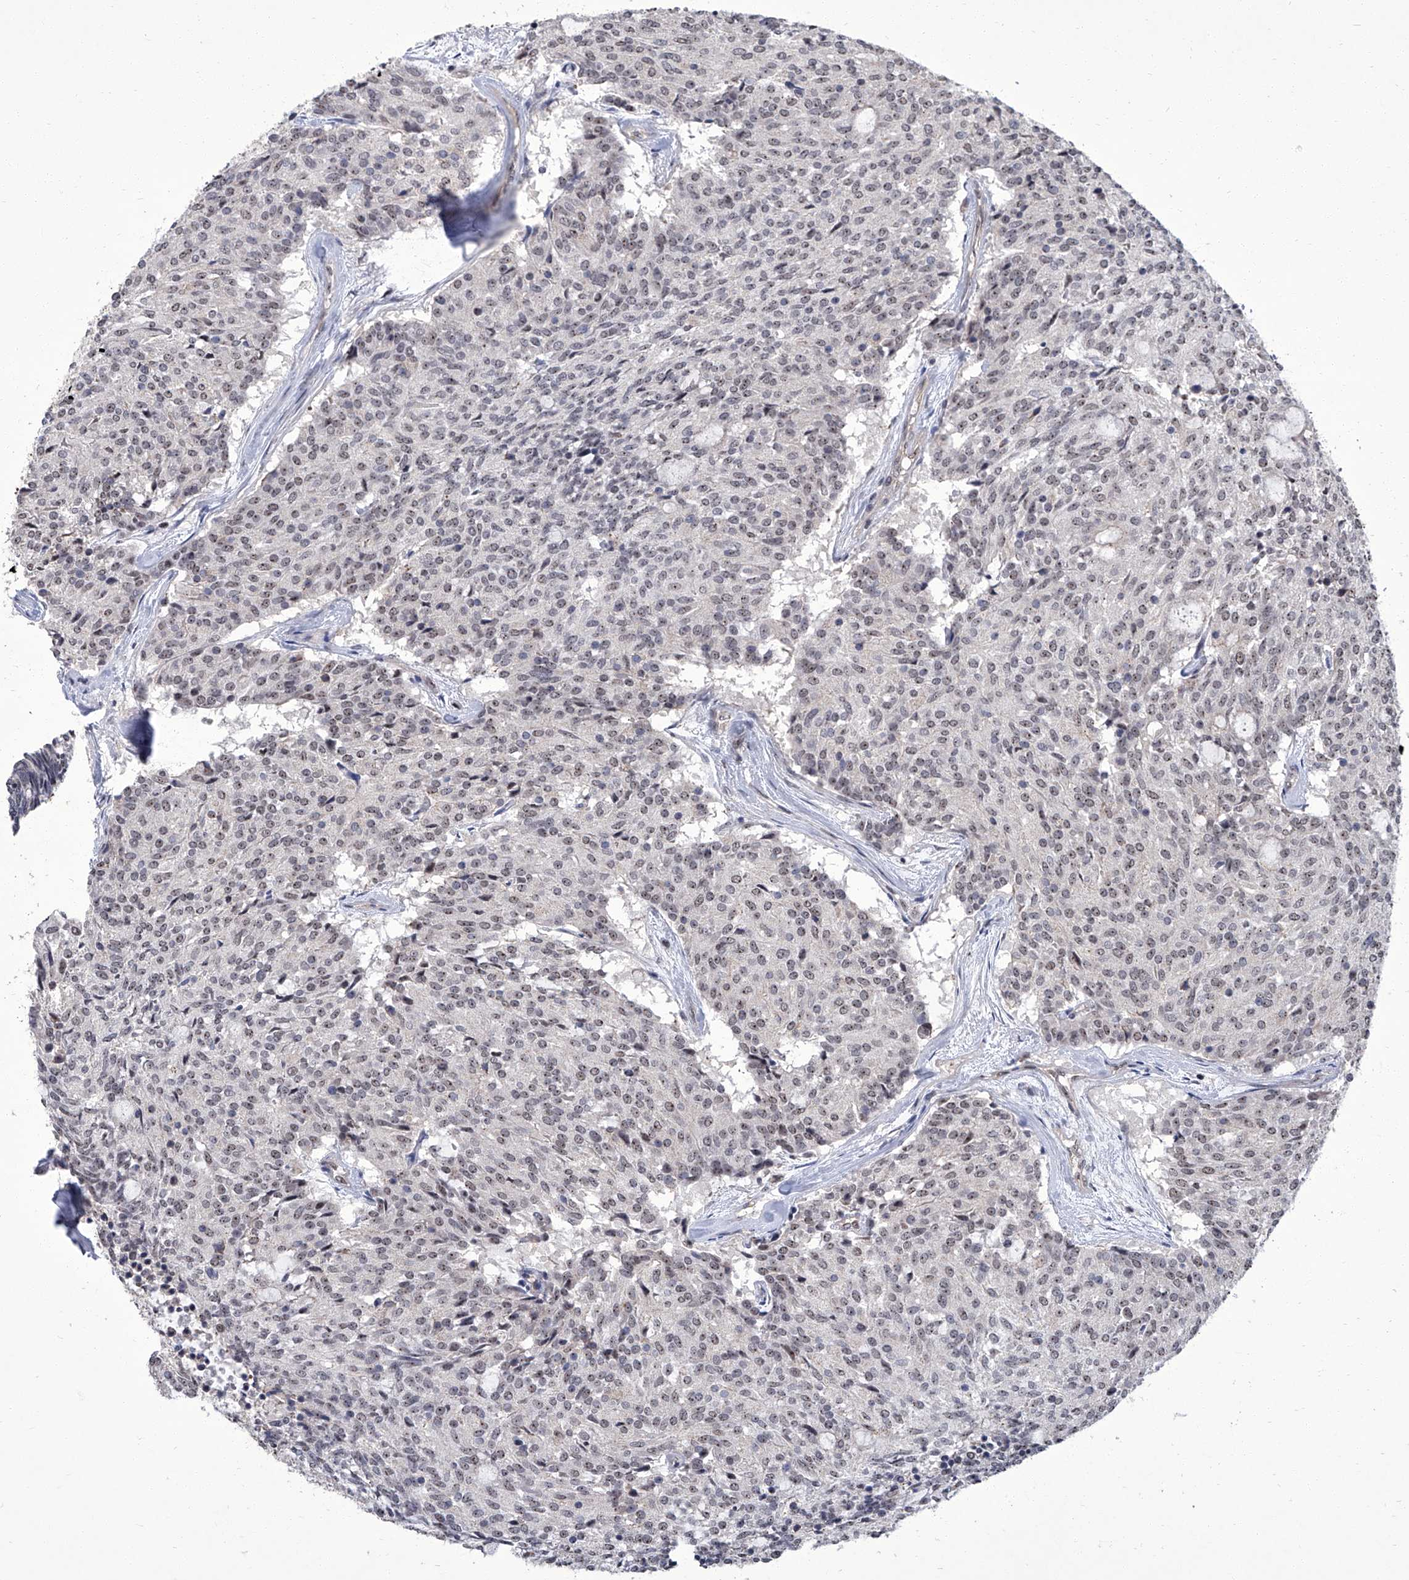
{"staining": {"intensity": "weak", "quantity": "<25%", "location": "nuclear"}, "tissue": "carcinoid", "cell_type": "Tumor cells", "image_type": "cancer", "snomed": [{"axis": "morphology", "description": "Carcinoid, malignant, NOS"}, {"axis": "topography", "description": "Pancreas"}], "caption": "Tumor cells show no significant protein positivity in carcinoid.", "gene": "CMTR1", "patient": {"sex": "female", "age": 54}}